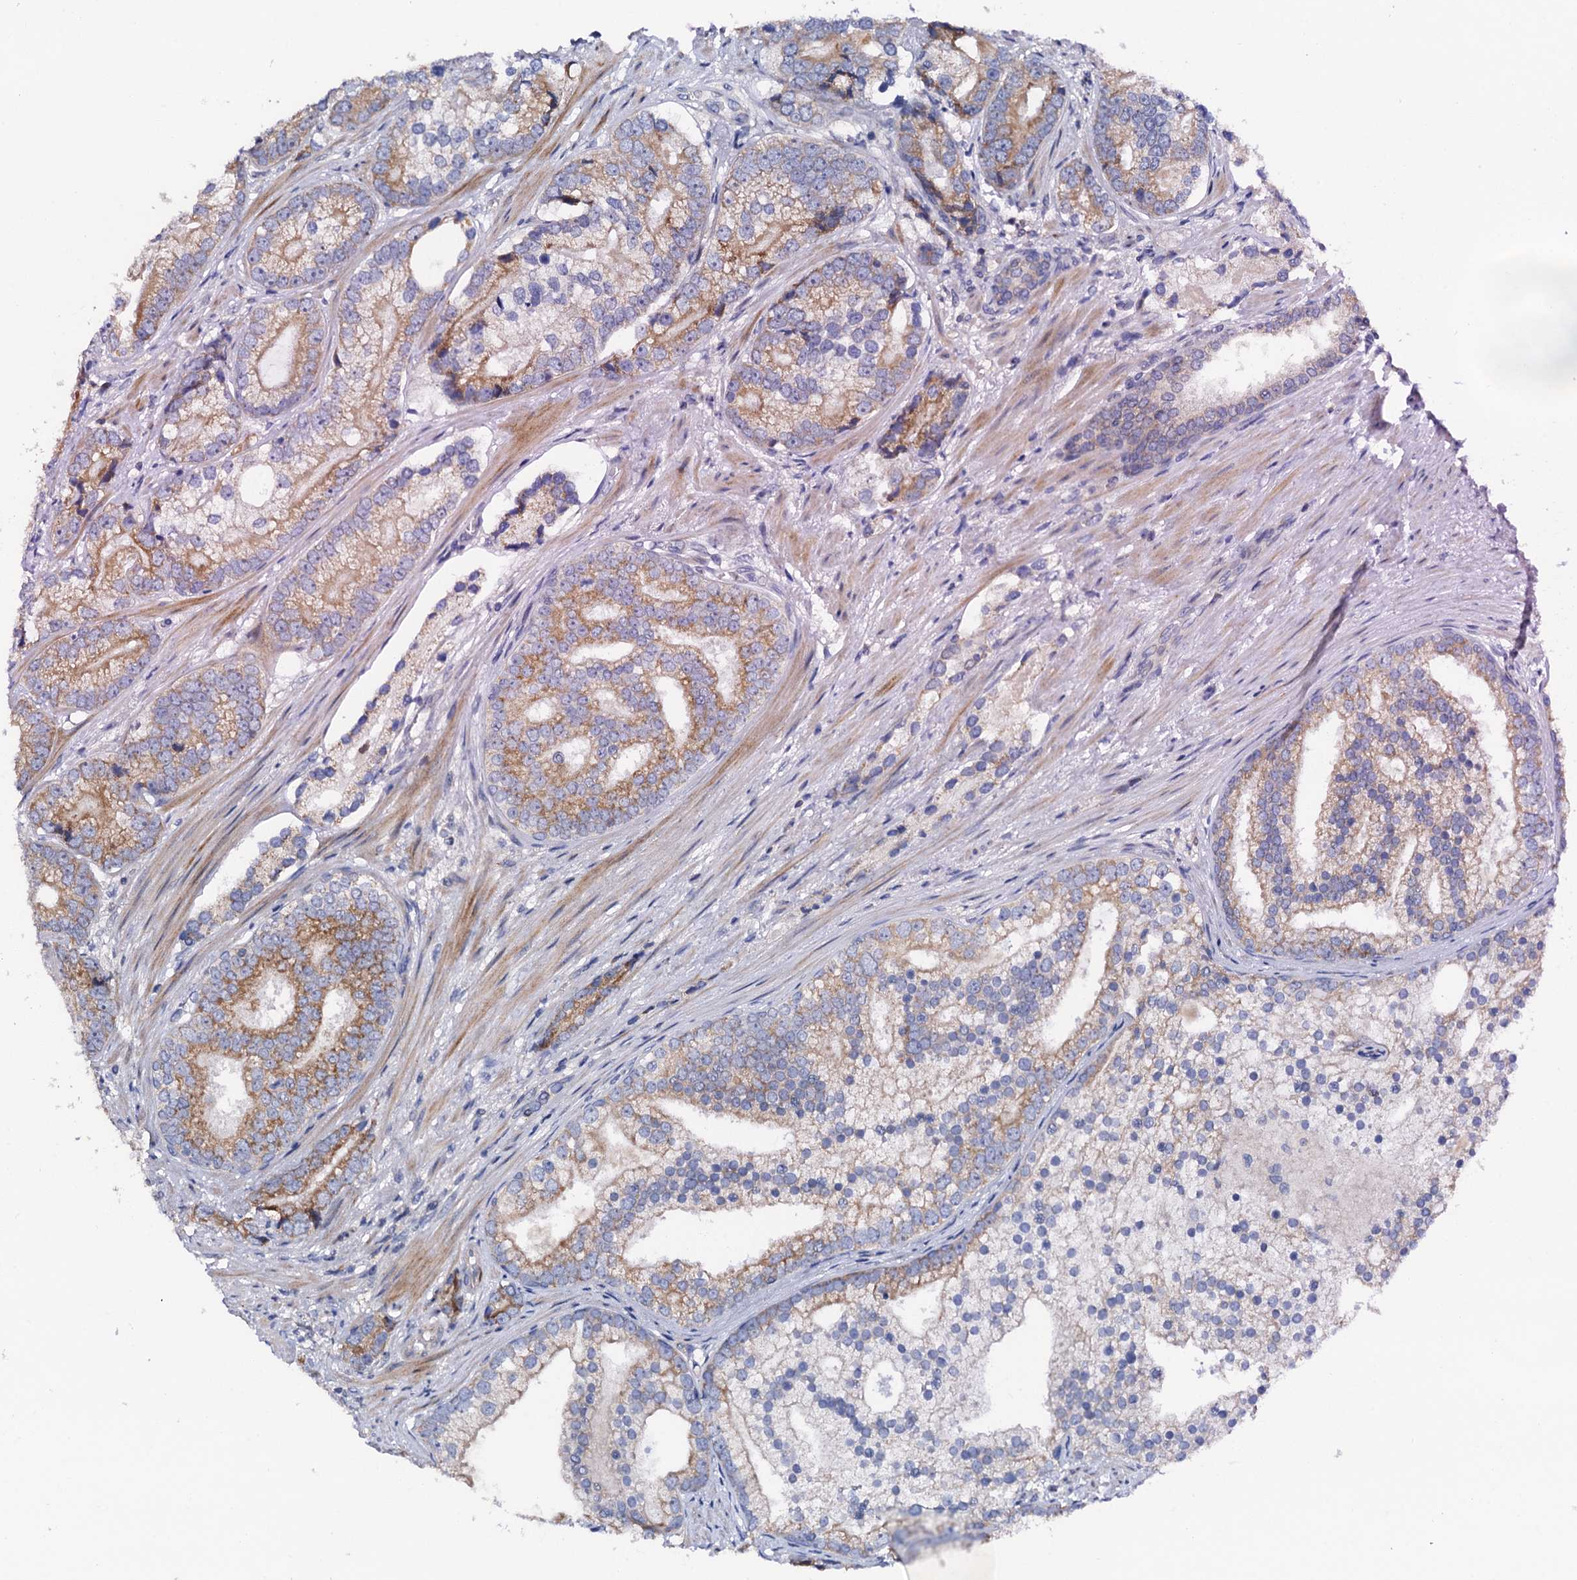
{"staining": {"intensity": "moderate", "quantity": ">75%", "location": "cytoplasmic/membranous"}, "tissue": "prostate cancer", "cell_type": "Tumor cells", "image_type": "cancer", "snomed": [{"axis": "morphology", "description": "Adenocarcinoma, High grade"}, {"axis": "topography", "description": "Prostate"}], "caption": "Prostate cancer tissue reveals moderate cytoplasmic/membranous positivity in approximately >75% of tumor cells", "gene": "MRPL48", "patient": {"sex": "male", "age": 75}}